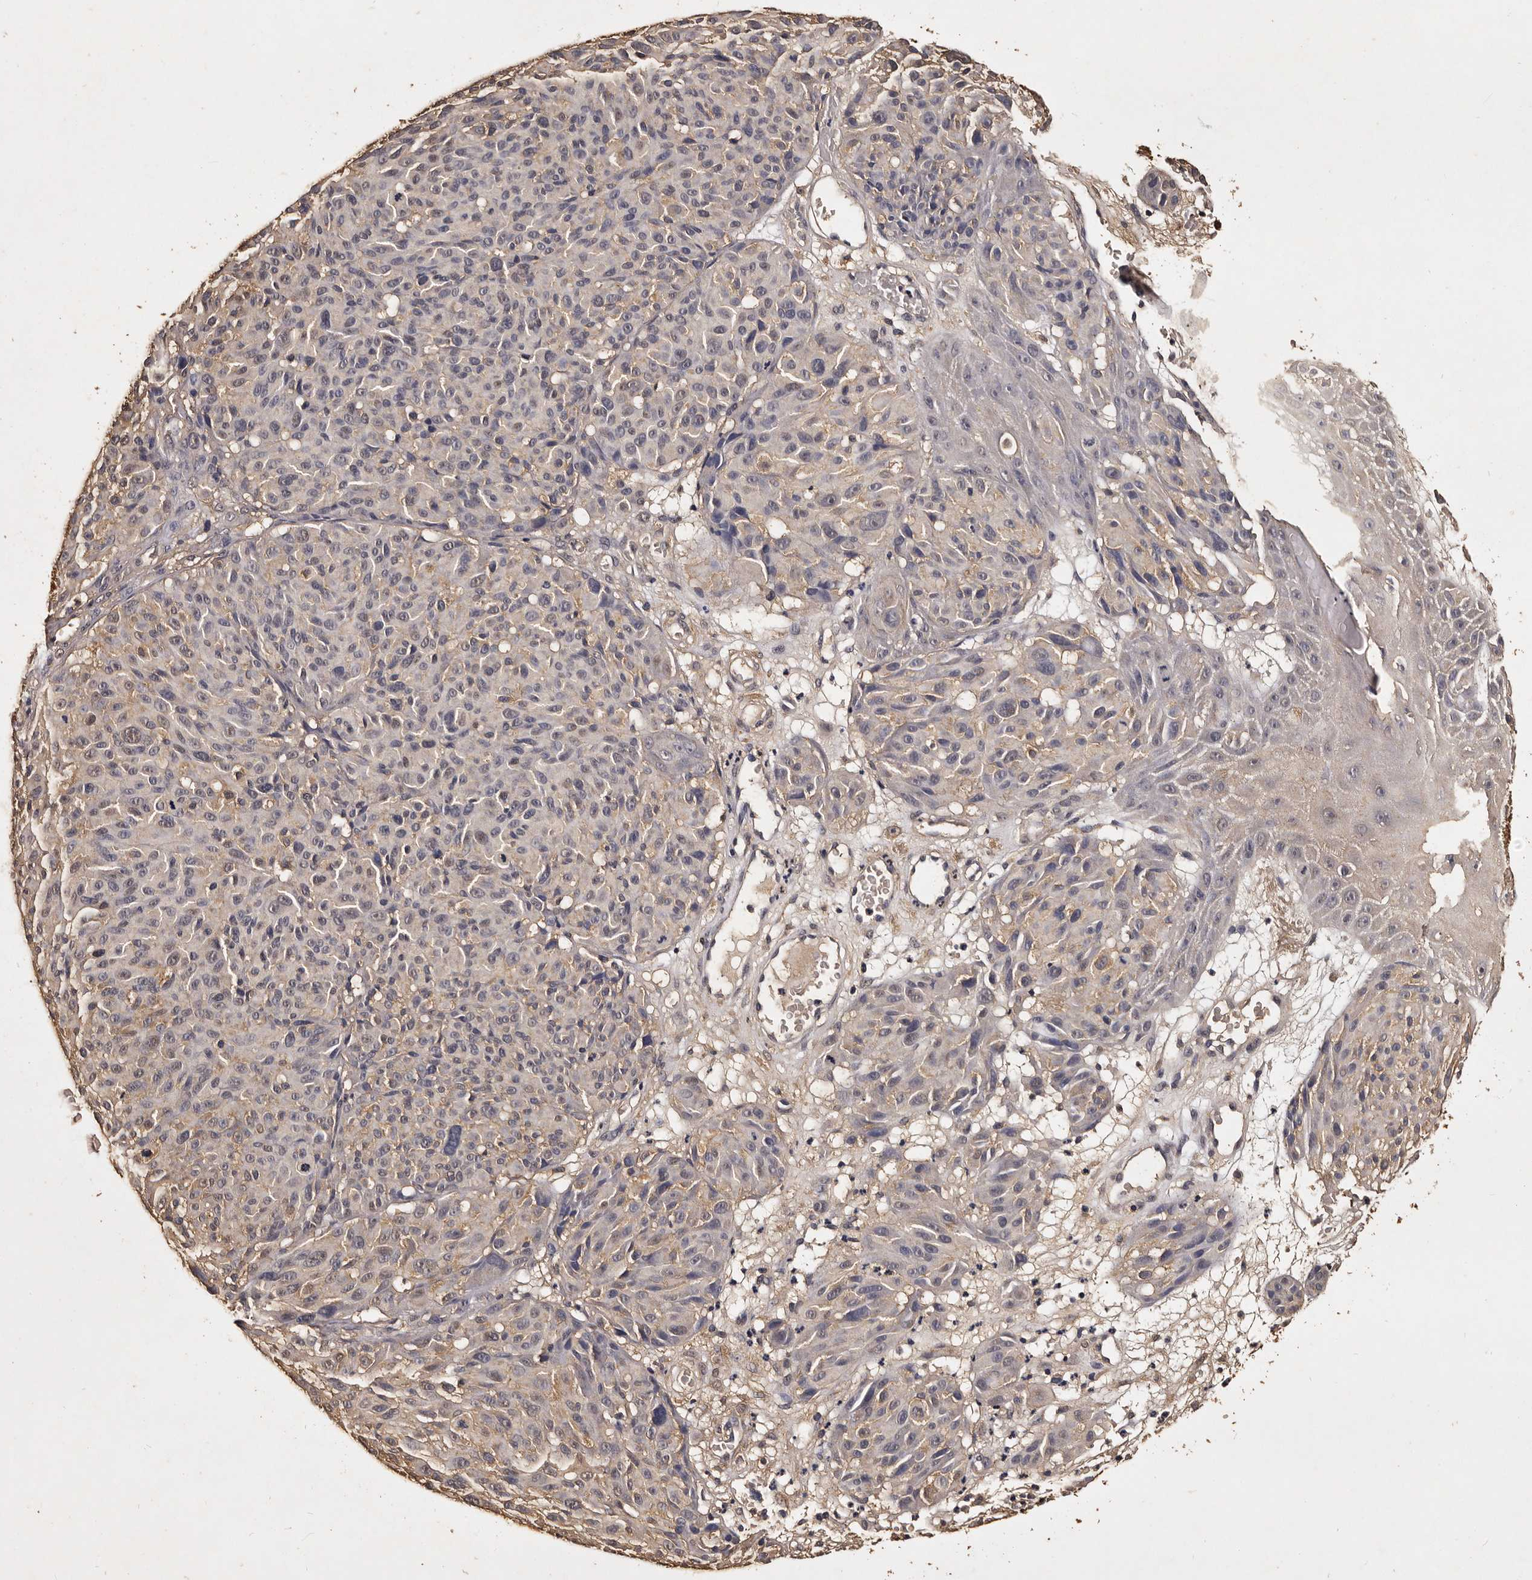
{"staining": {"intensity": "weak", "quantity": "<25%", "location": "cytoplasmic/membranous"}, "tissue": "melanoma", "cell_type": "Tumor cells", "image_type": "cancer", "snomed": [{"axis": "morphology", "description": "Malignant melanoma, NOS"}, {"axis": "topography", "description": "Skin"}], "caption": "Immunohistochemistry (IHC) of melanoma demonstrates no expression in tumor cells.", "gene": "PARS2", "patient": {"sex": "male", "age": 83}}